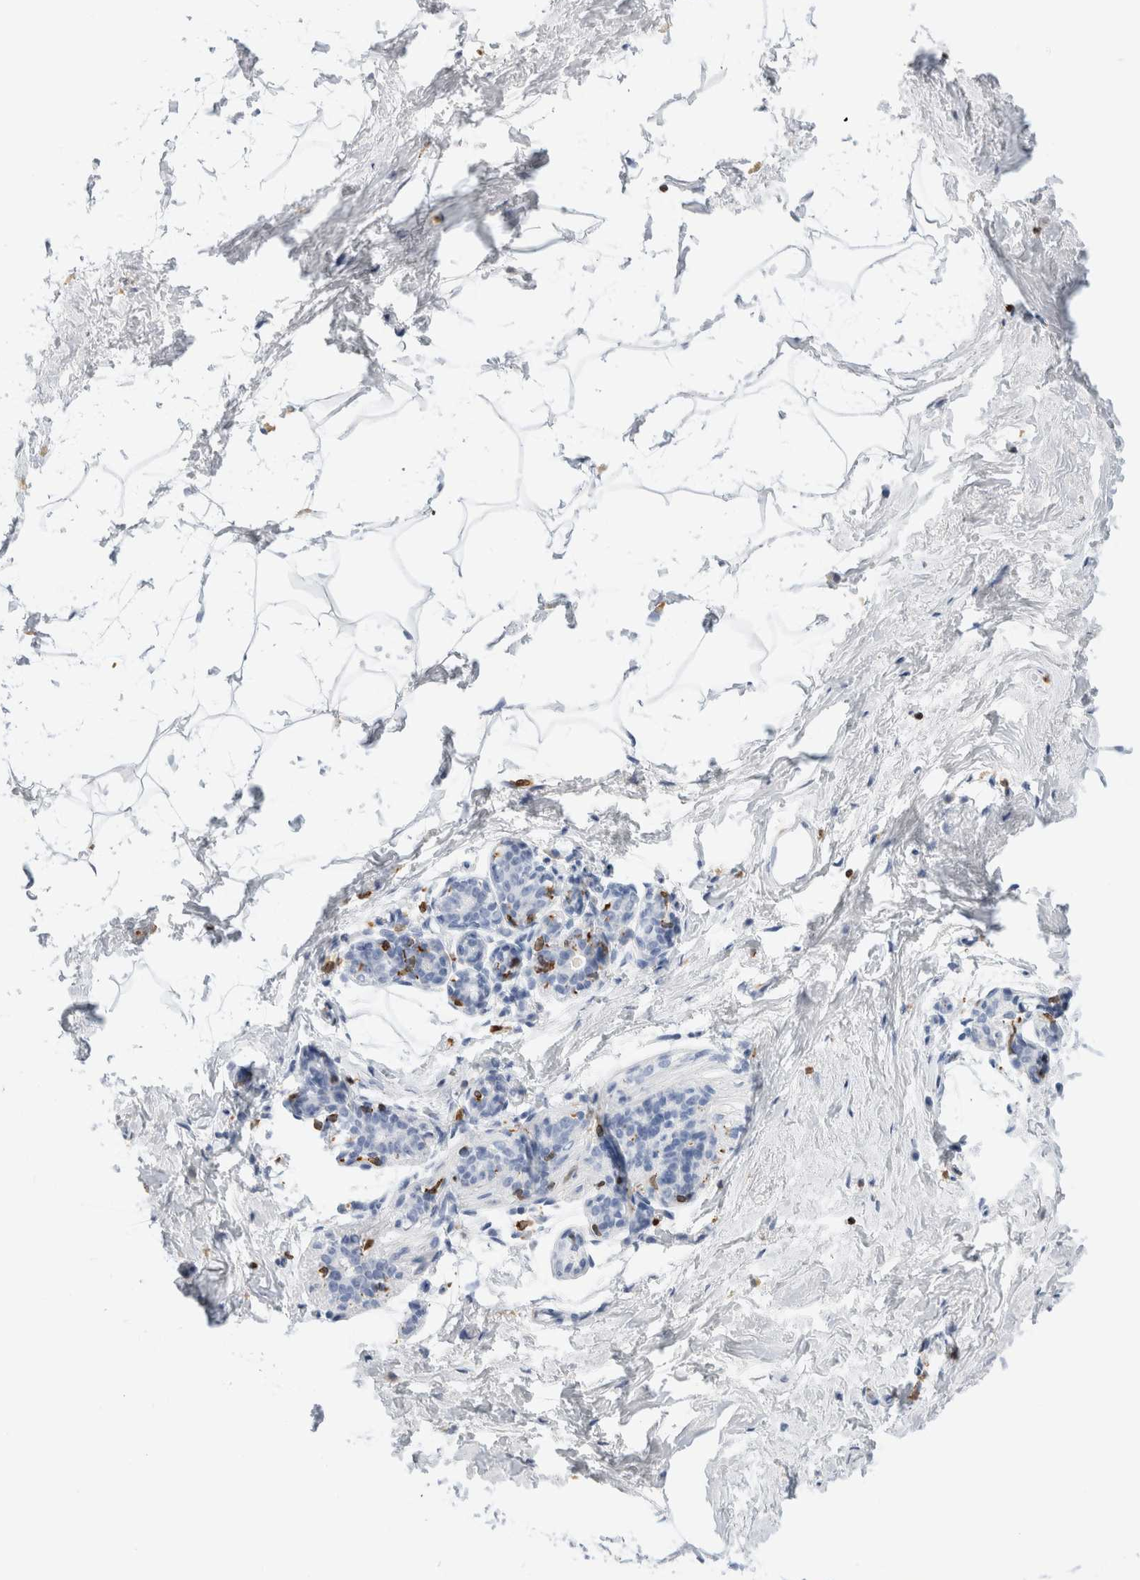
{"staining": {"intensity": "negative", "quantity": "none", "location": "none"}, "tissue": "breast", "cell_type": "Adipocytes", "image_type": "normal", "snomed": [{"axis": "morphology", "description": "Normal tissue, NOS"}, {"axis": "topography", "description": "Breast"}], "caption": "This photomicrograph is of normal breast stained with IHC to label a protein in brown with the nuclei are counter-stained blue. There is no expression in adipocytes. (DAB immunohistochemistry (IHC) visualized using brightfield microscopy, high magnification).", "gene": "ALOX5AP", "patient": {"sex": "female", "age": 62}}